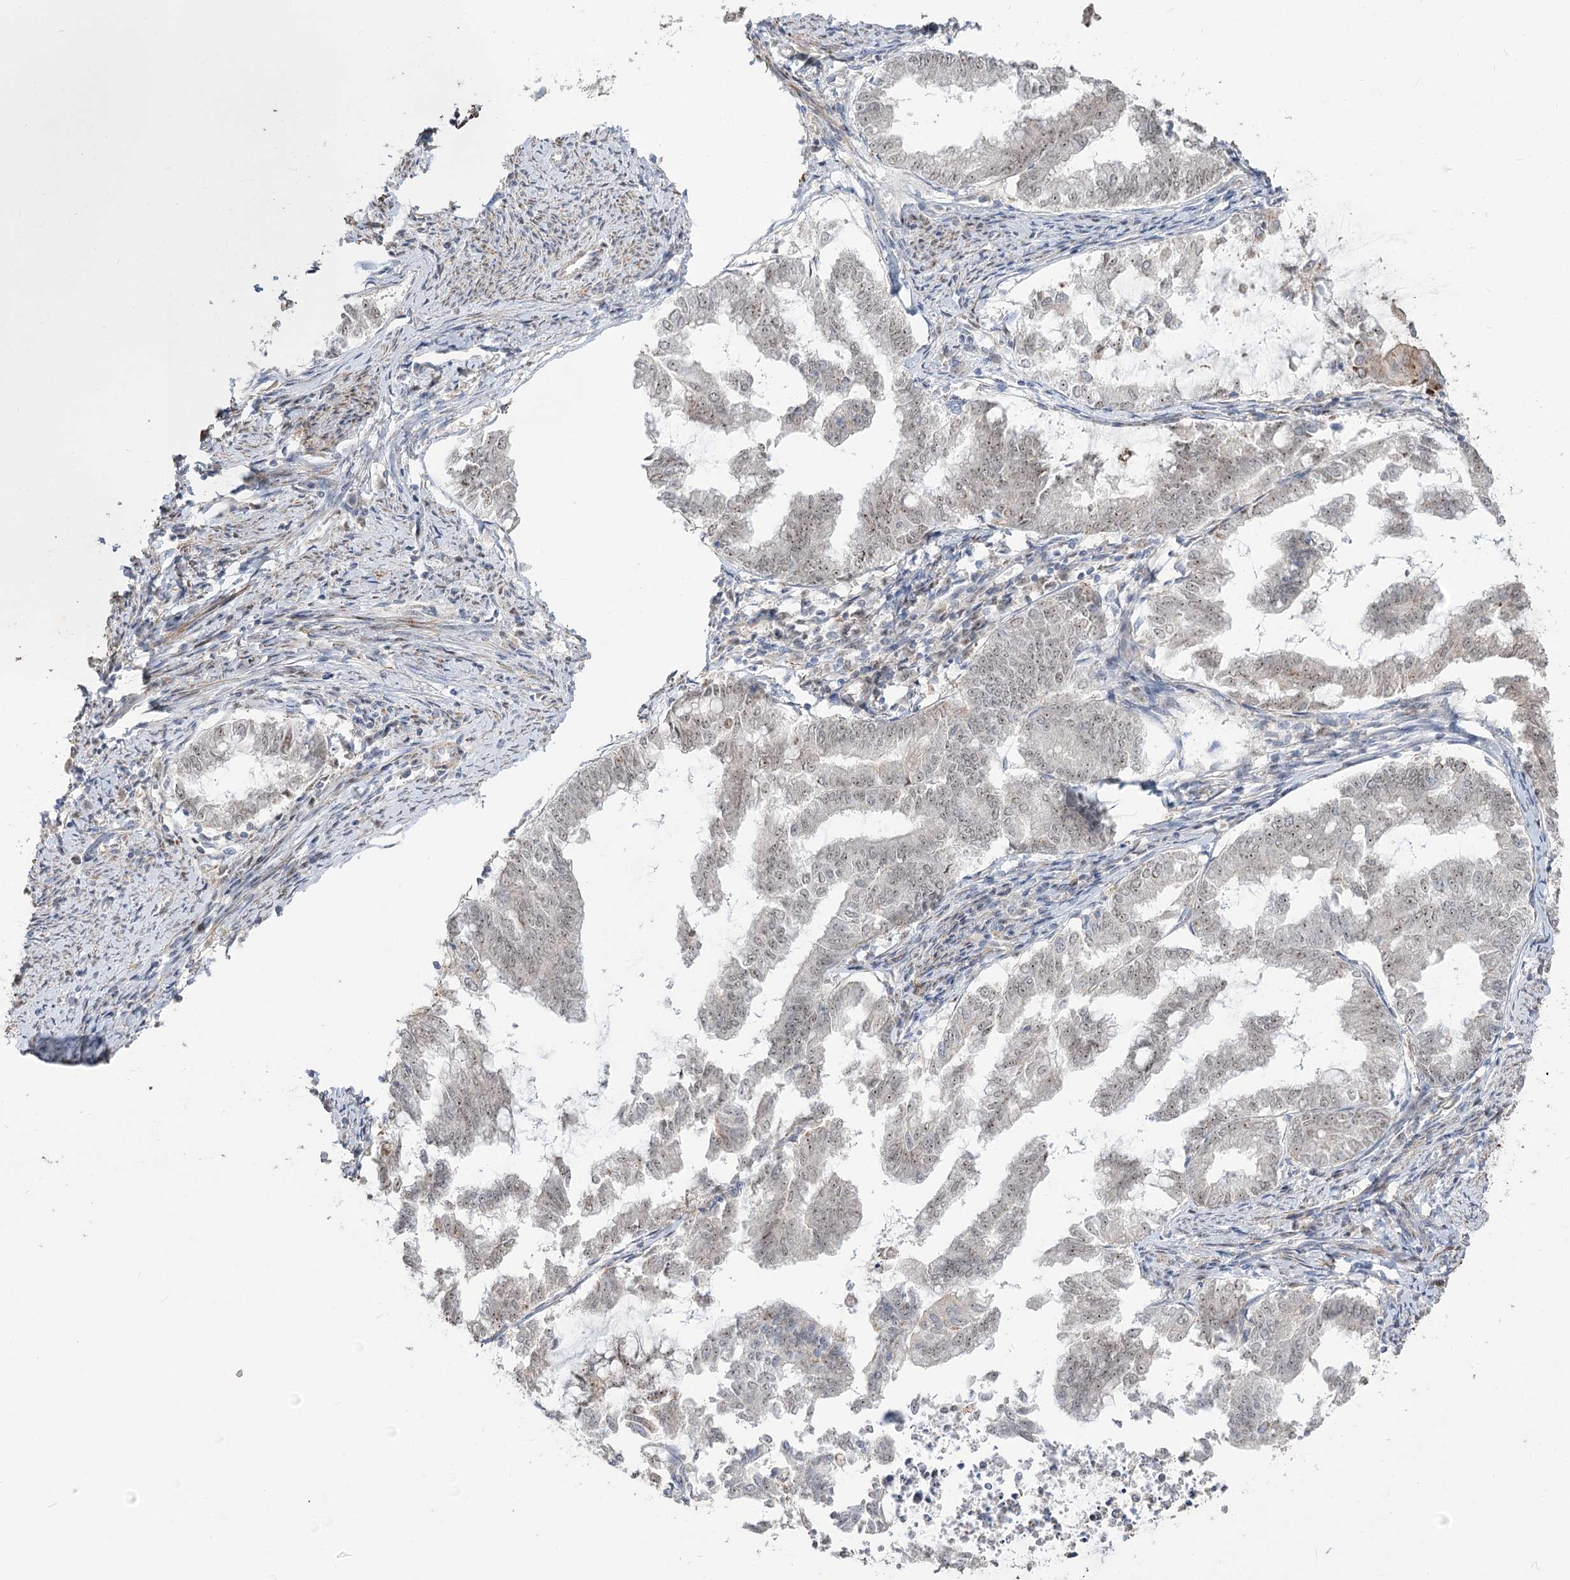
{"staining": {"intensity": "weak", "quantity": "25%-75%", "location": "nuclear"}, "tissue": "endometrial cancer", "cell_type": "Tumor cells", "image_type": "cancer", "snomed": [{"axis": "morphology", "description": "Adenocarcinoma, NOS"}, {"axis": "topography", "description": "Endometrium"}], "caption": "Endometrial cancer (adenocarcinoma) was stained to show a protein in brown. There is low levels of weak nuclear expression in about 25%-75% of tumor cells.", "gene": "ZSCAN23", "patient": {"sex": "female", "age": 79}}